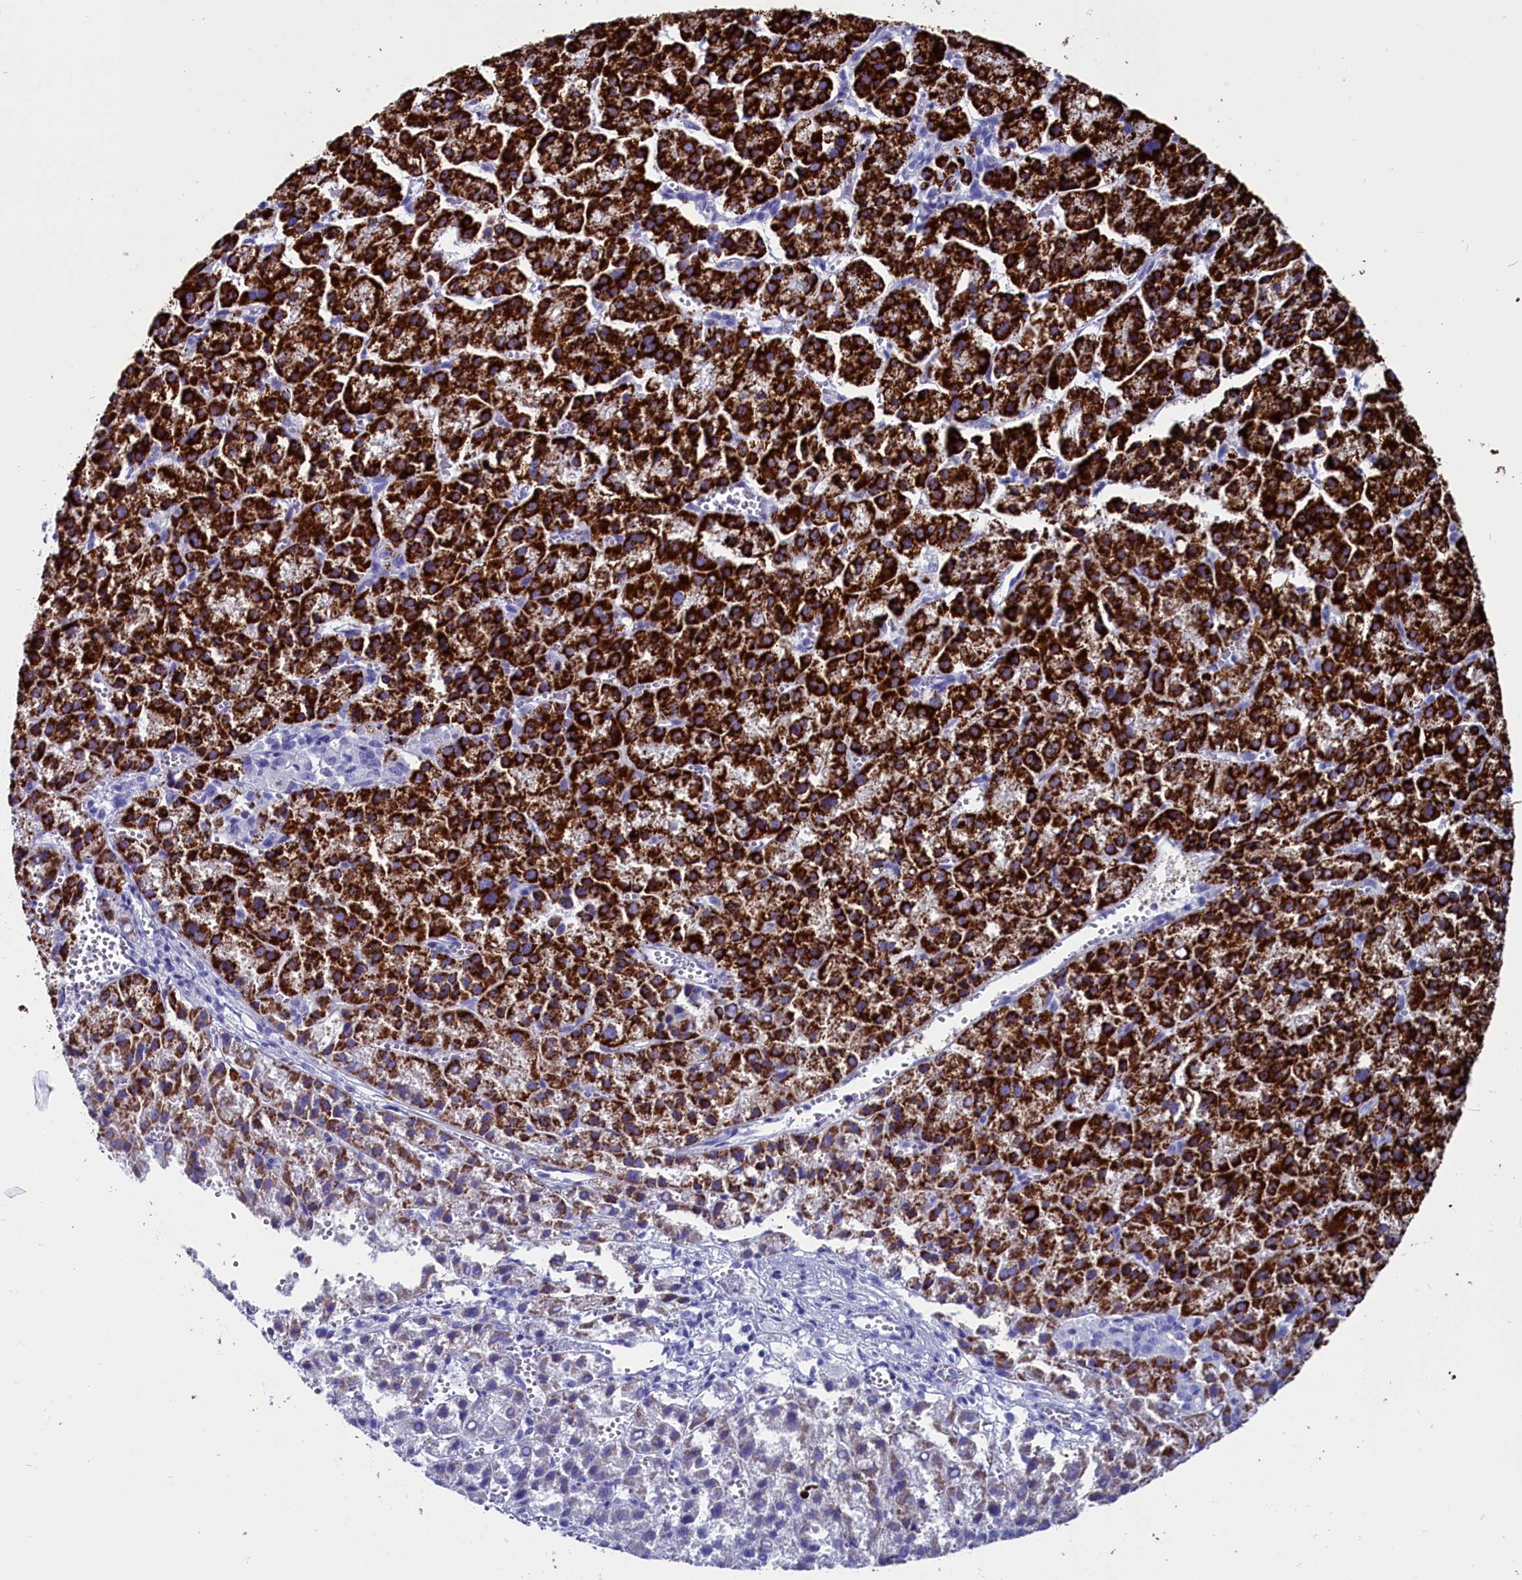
{"staining": {"intensity": "strong", "quantity": ">75%", "location": "cytoplasmic/membranous"}, "tissue": "liver cancer", "cell_type": "Tumor cells", "image_type": "cancer", "snomed": [{"axis": "morphology", "description": "Carcinoma, Hepatocellular, NOS"}, {"axis": "topography", "description": "Liver"}], "caption": "Liver cancer (hepatocellular carcinoma) was stained to show a protein in brown. There is high levels of strong cytoplasmic/membranous staining in approximately >75% of tumor cells.", "gene": "ANKRD29", "patient": {"sex": "female", "age": 58}}